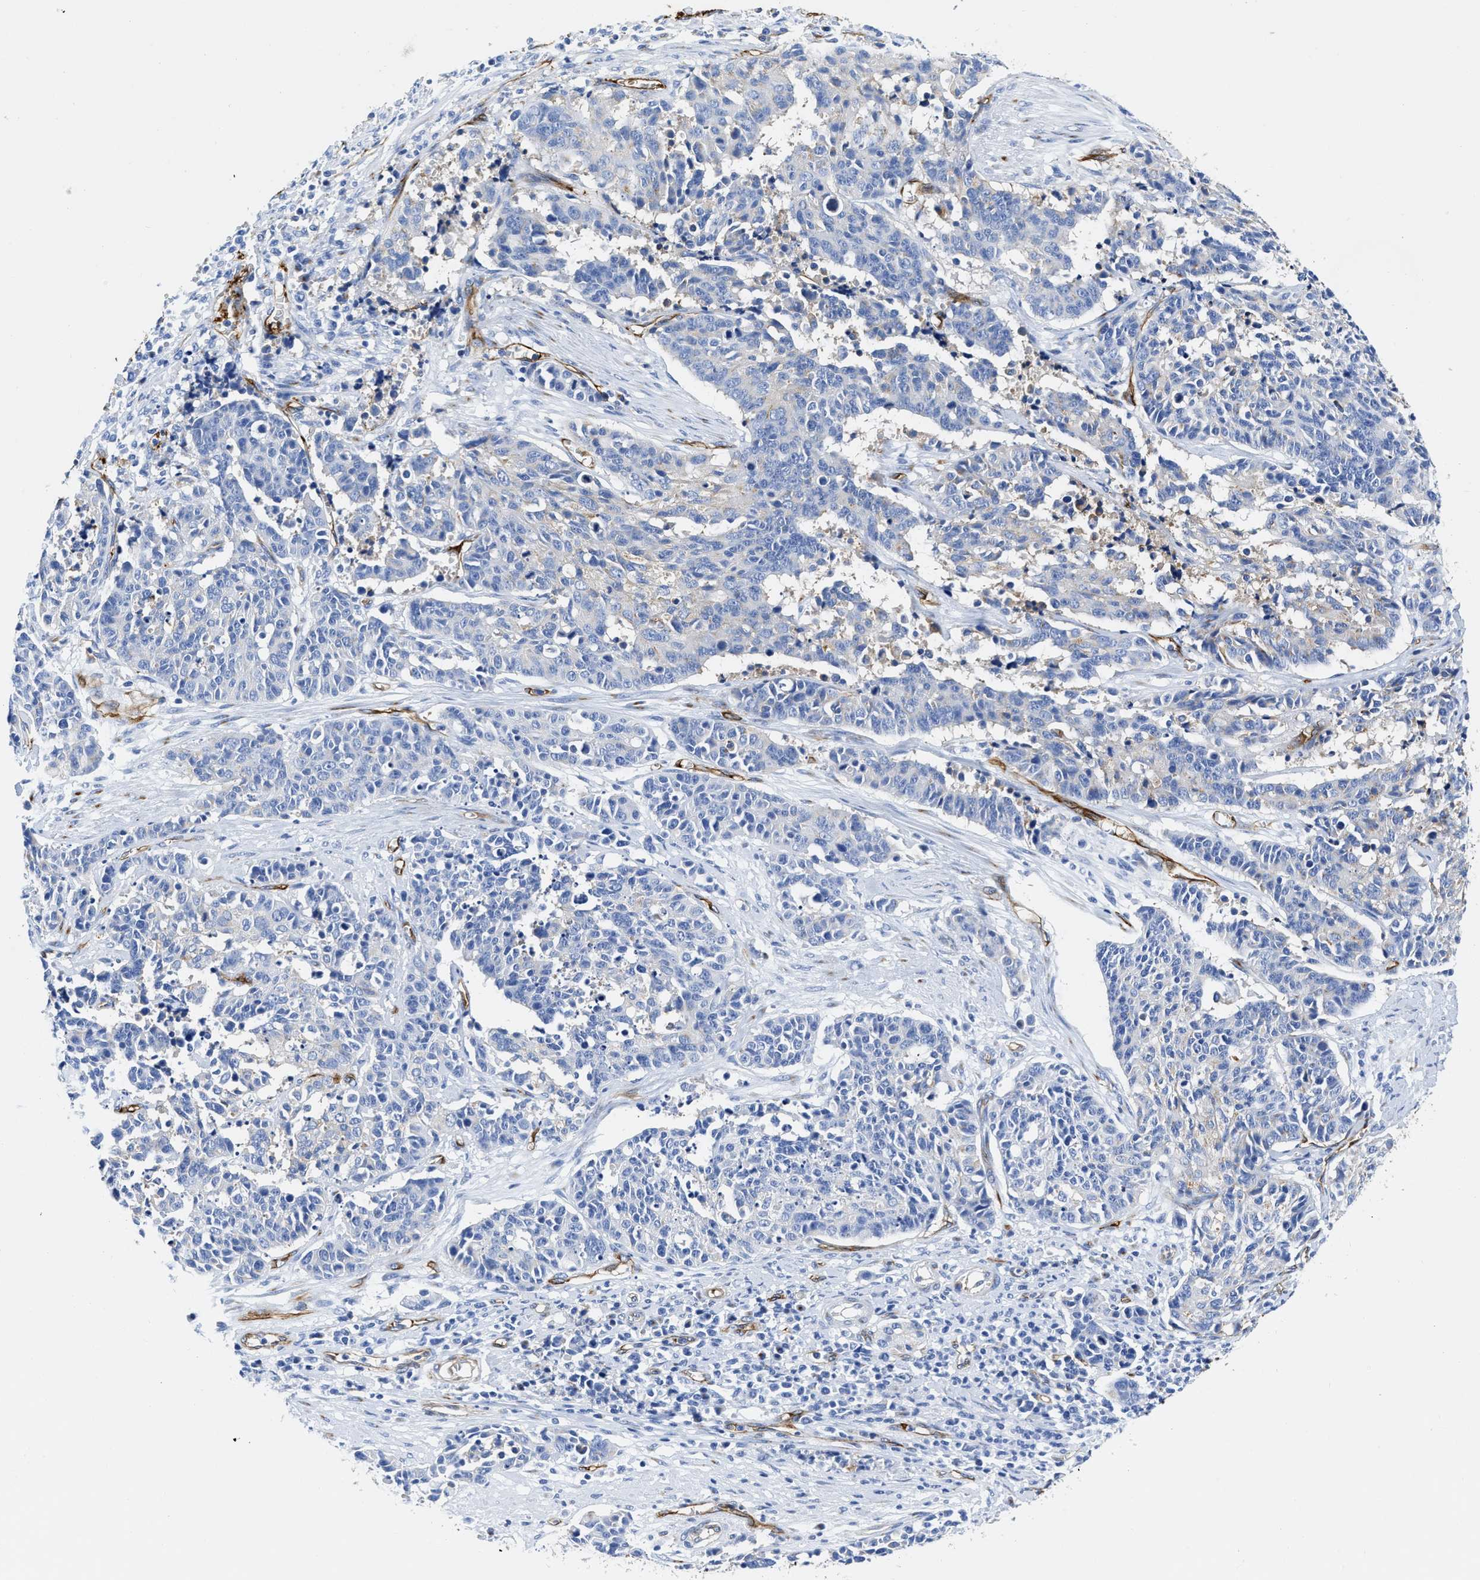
{"staining": {"intensity": "weak", "quantity": "25%-75%", "location": "cytoplasmic/membranous"}, "tissue": "cervical cancer", "cell_type": "Tumor cells", "image_type": "cancer", "snomed": [{"axis": "morphology", "description": "Squamous cell carcinoma, NOS"}, {"axis": "topography", "description": "Cervix"}], "caption": "Tumor cells display weak cytoplasmic/membranous staining in about 25%-75% of cells in cervical cancer (squamous cell carcinoma).", "gene": "TVP23B", "patient": {"sex": "female", "age": 35}}